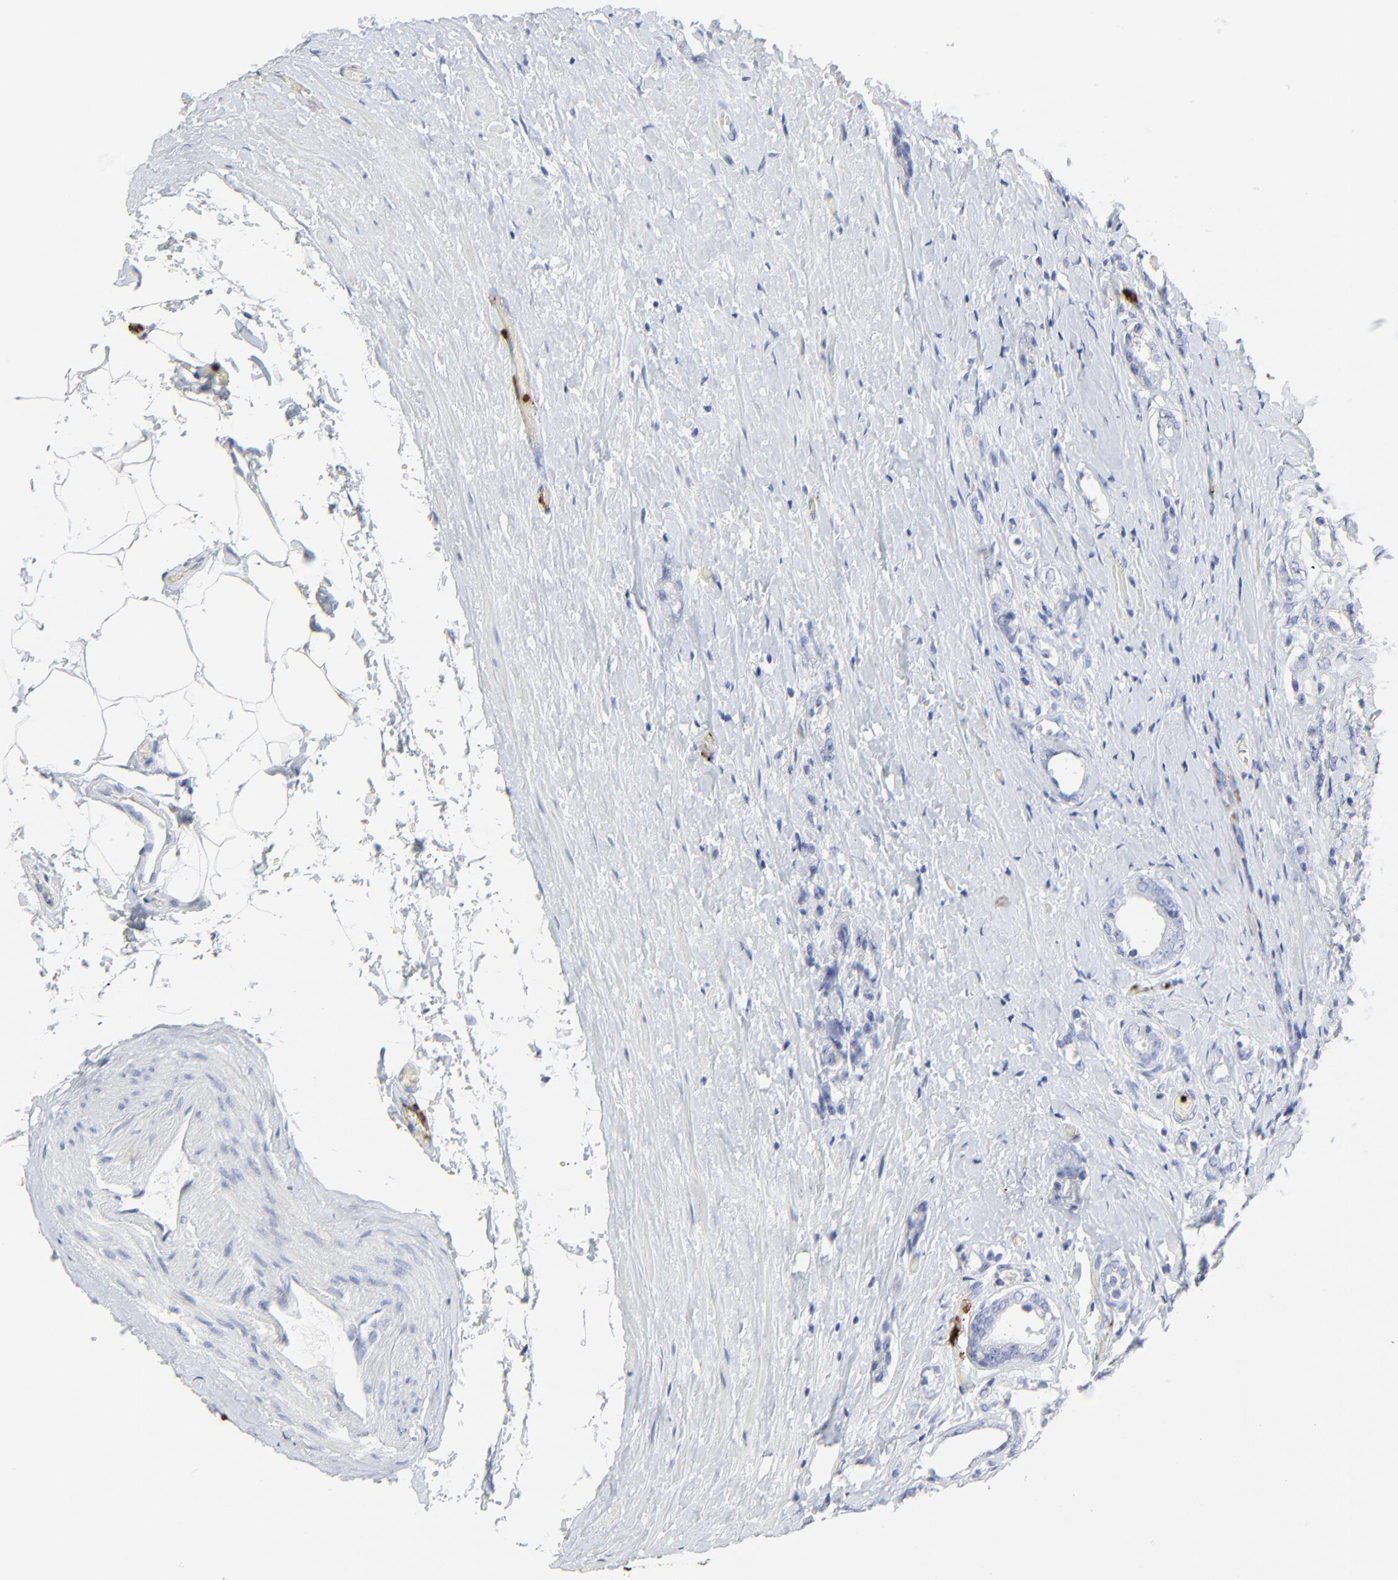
{"staining": {"intensity": "negative", "quantity": "none", "location": "none"}, "tissue": "prostate cancer", "cell_type": "Tumor cells", "image_type": "cancer", "snomed": [{"axis": "morphology", "description": "Adenocarcinoma, Medium grade"}, {"axis": "topography", "description": "Prostate"}], "caption": "This image is of prostate cancer stained with immunohistochemistry to label a protein in brown with the nuclei are counter-stained blue. There is no staining in tumor cells.", "gene": "LCN2", "patient": {"sex": "male", "age": 59}}